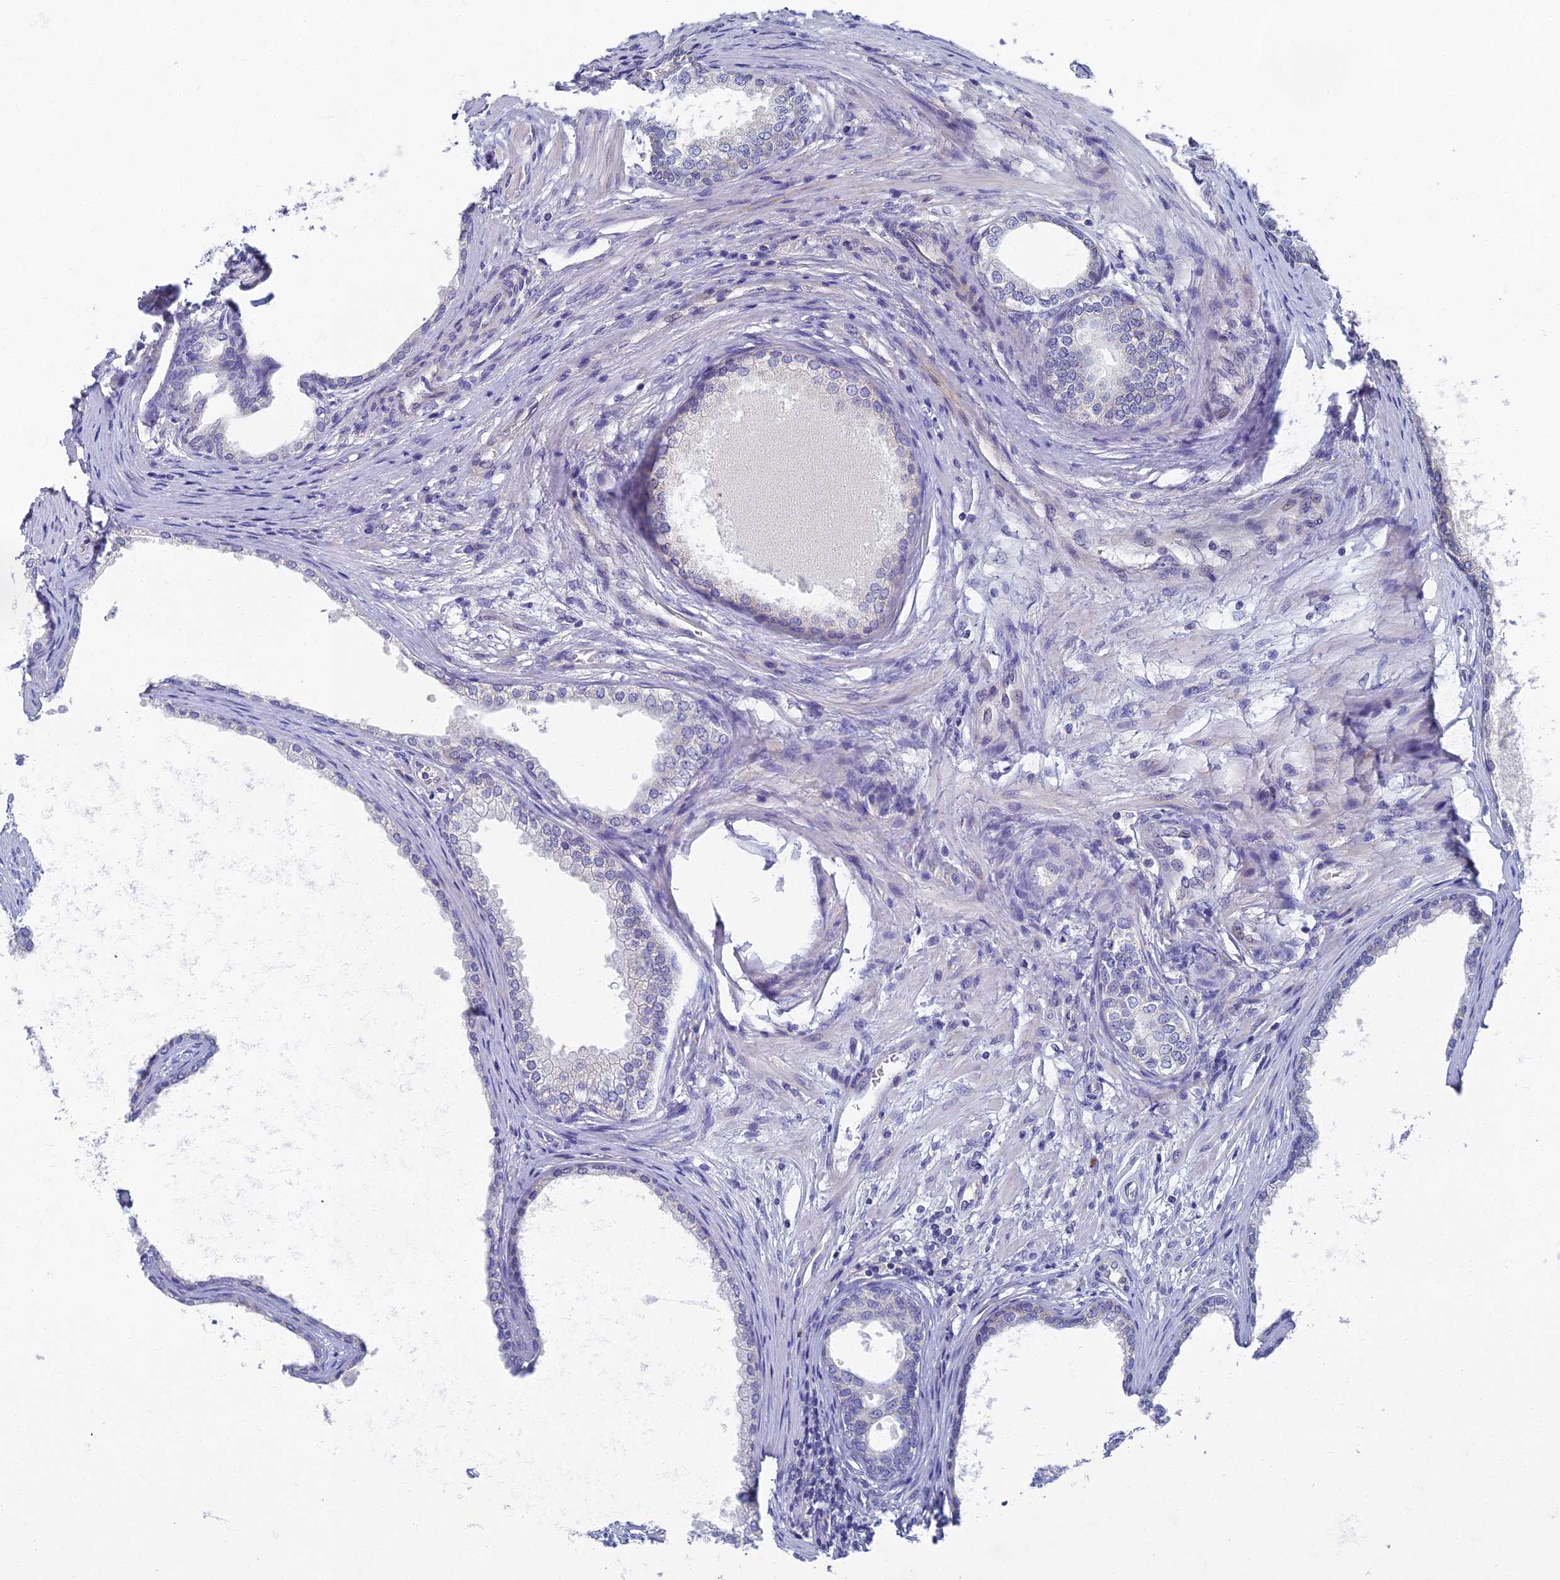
{"staining": {"intensity": "weak", "quantity": "25%-75%", "location": "cytoplasmic/membranous"}, "tissue": "prostate", "cell_type": "Glandular cells", "image_type": "normal", "snomed": [{"axis": "morphology", "description": "Normal tissue, NOS"}, {"axis": "topography", "description": "Prostate"}], "caption": "Protein analysis of unremarkable prostate exhibits weak cytoplasmic/membranous positivity in approximately 25%-75% of glandular cells. Ihc stains the protein of interest in brown and the nuclei are stained blue.", "gene": "SPIN4", "patient": {"sex": "male", "age": 76}}